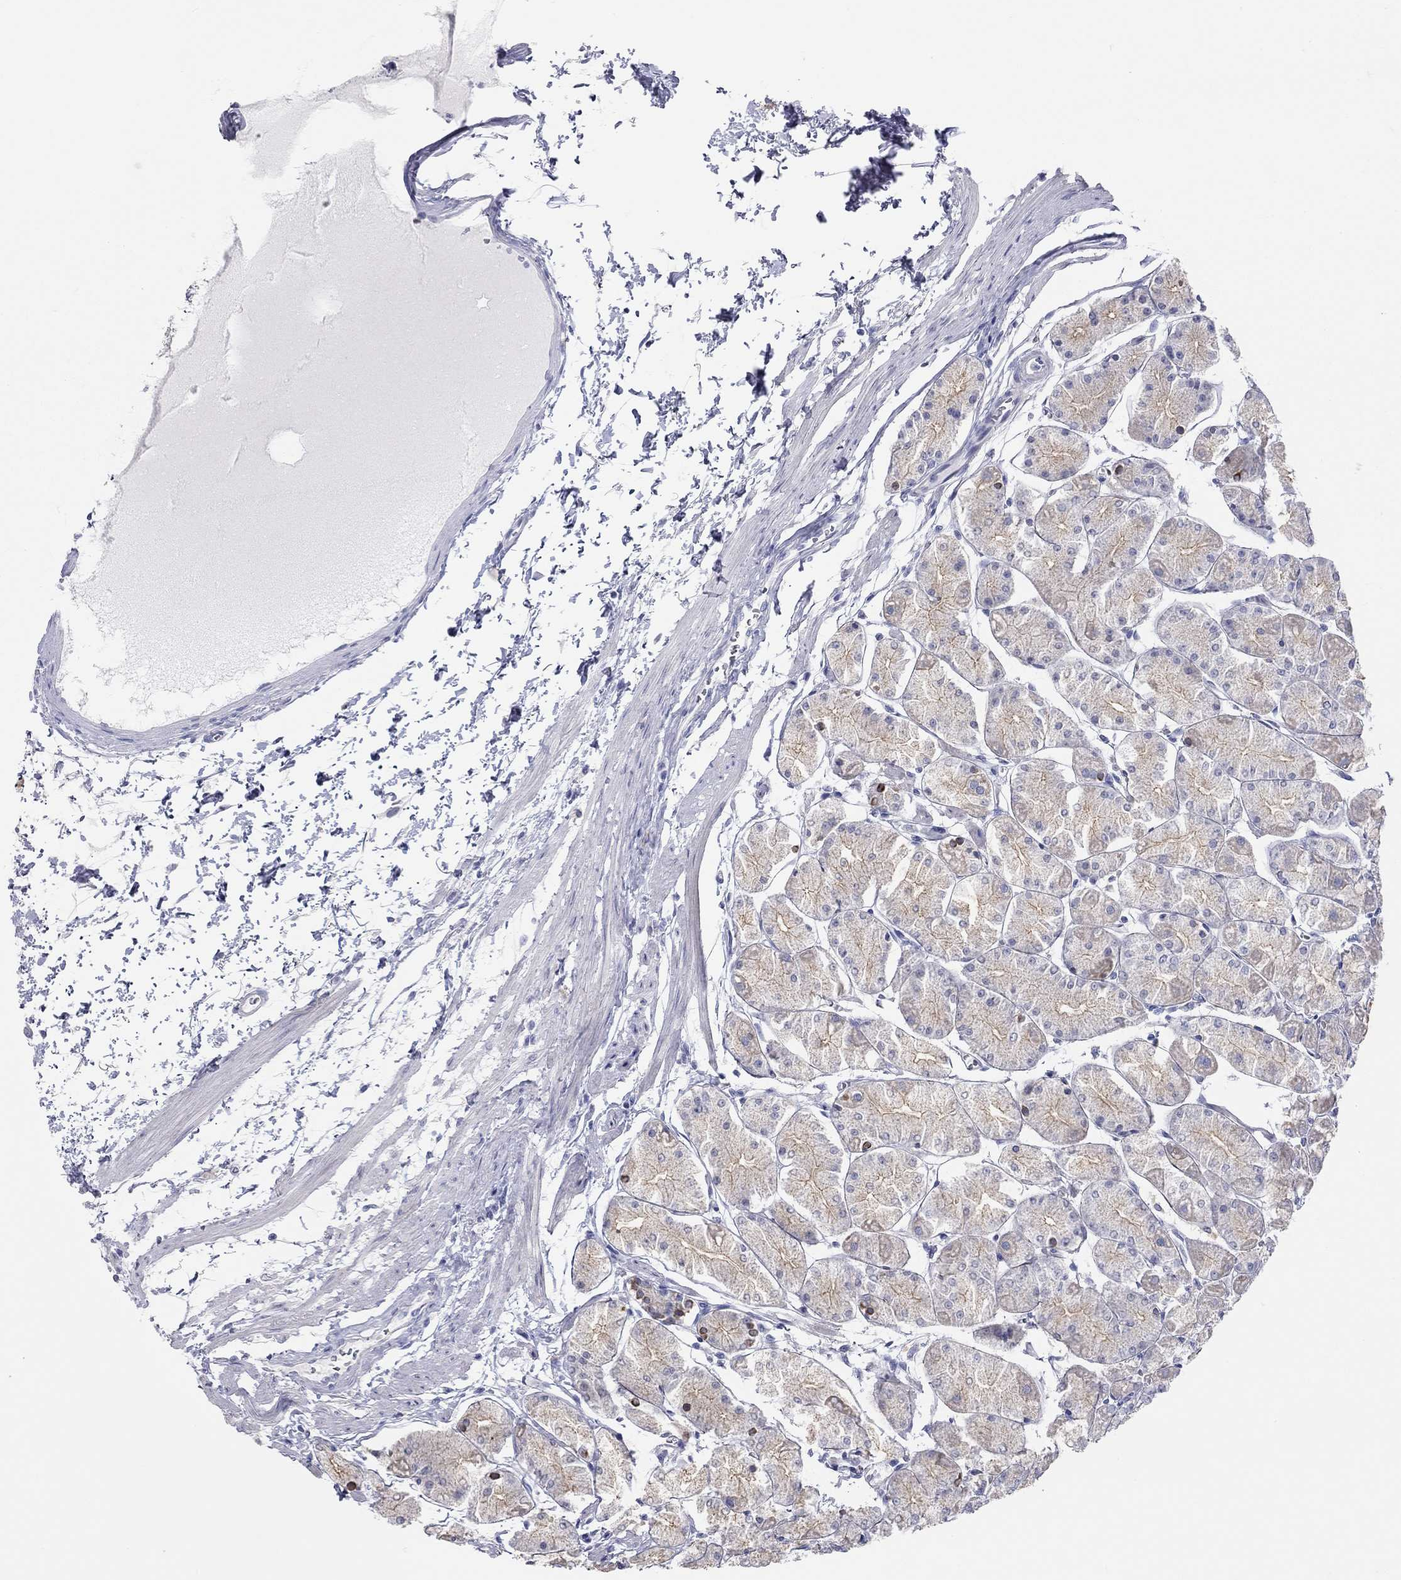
{"staining": {"intensity": "moderate", "quantity": "<25%", "location": "cytoplasmic/membranous"}, "tissue": "stomach", "cell_type": "Glandular cells", "image_type": "normal", "snomed": [{"axis": "morphology", "description": "Normal tissue, NOS"}, {"axis": "topography", "description": "Stomach, upper"}], "caption": "Immunohistochemistry (IHC) histopathology image of benign human stomach stained for a protein (brown), which demonstrates low levels of moderate cytoplasmic/membranous positivity in about <25% of glandular cells.", "gene": "AK8", "patient": {"sex": "male", "age": 60}}